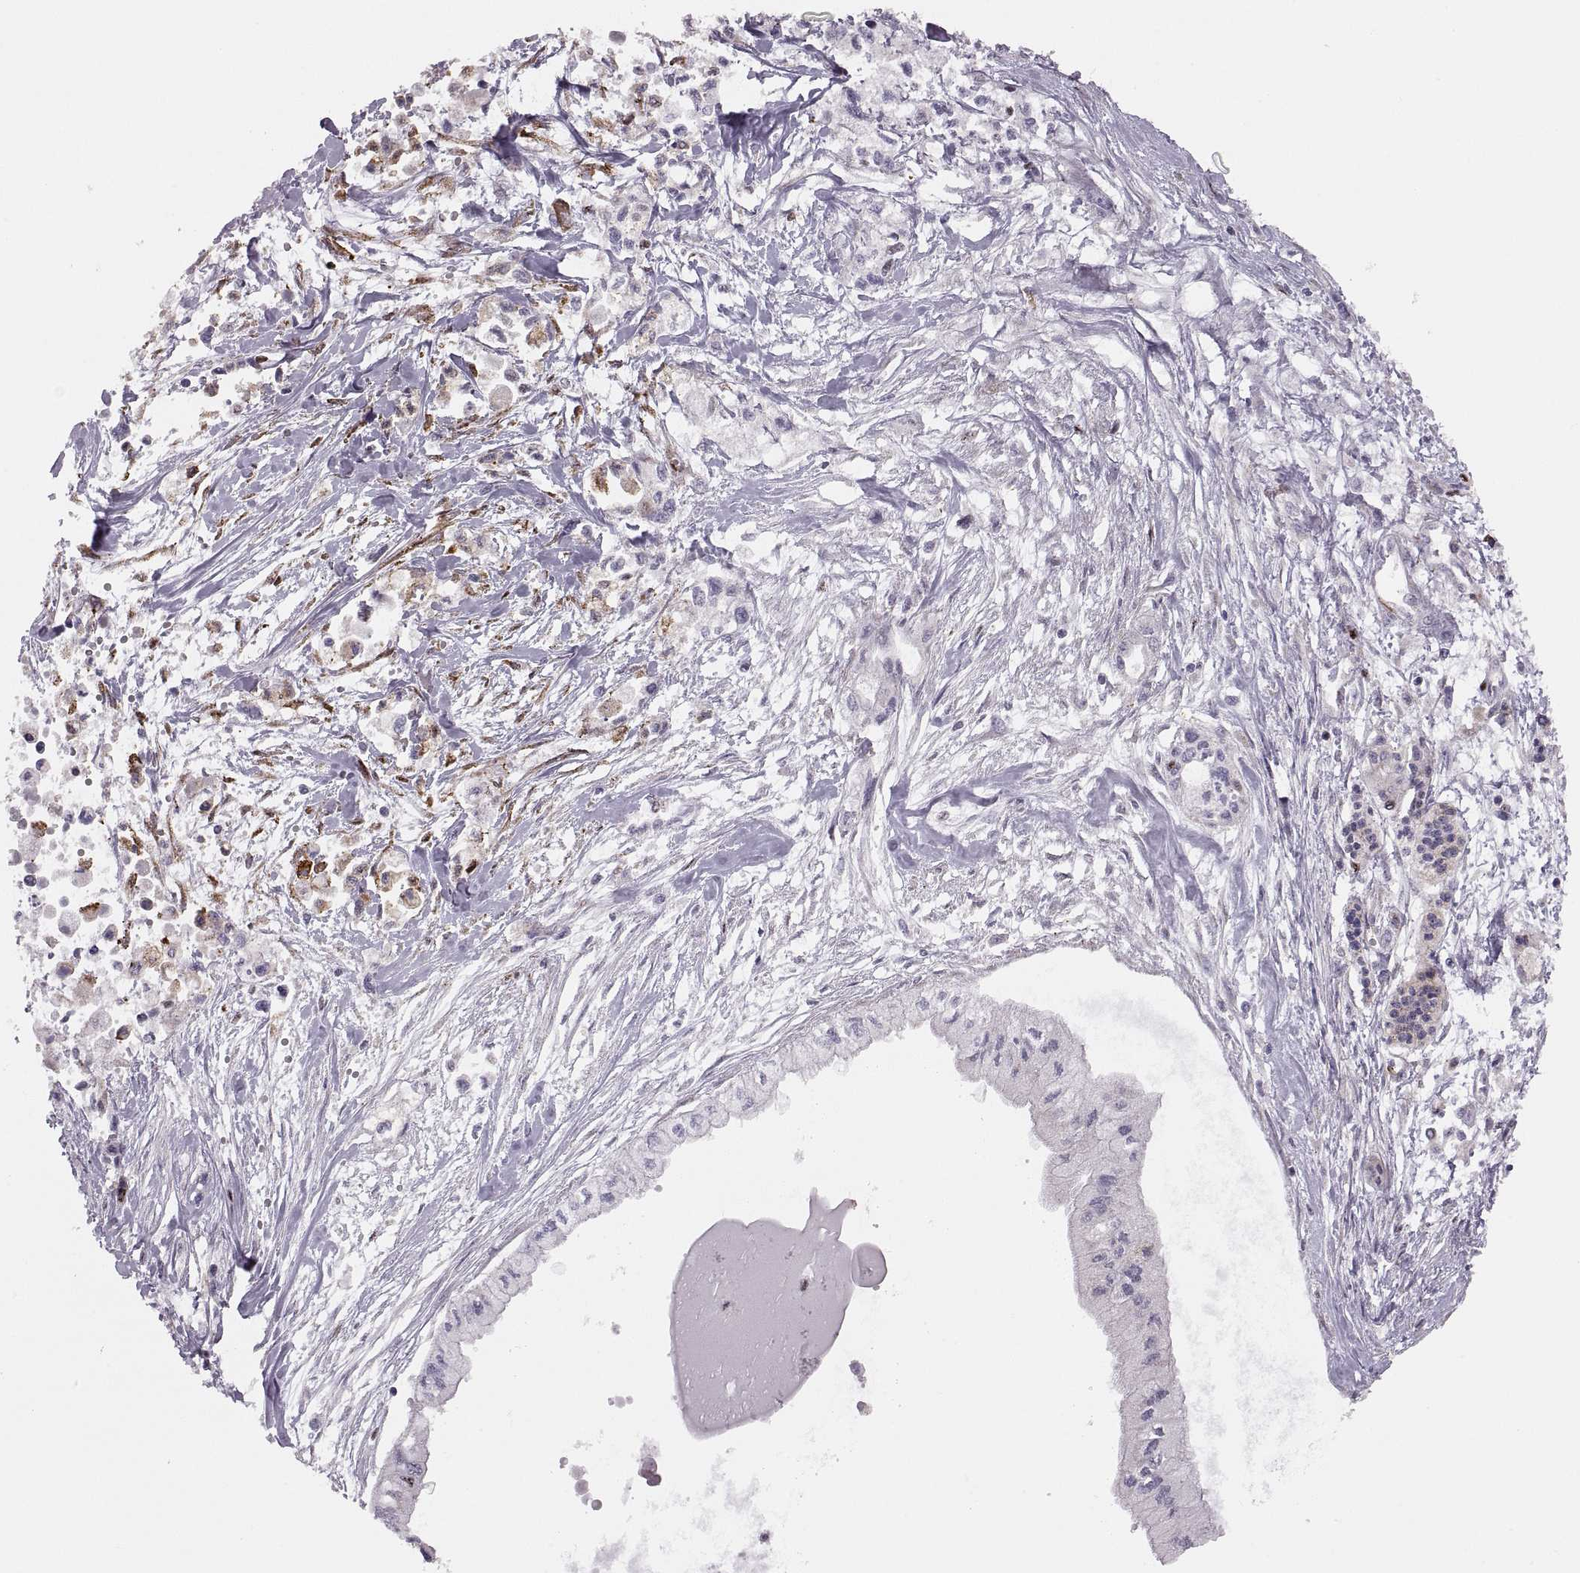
{"staining": {"intensity": "negative", "quantity": "none", "location": "none"}, "tissue": "pancreatic cancer", "cell_type": "Tumor cells", "image_type": "cancer", "snomed": [{"axis": "morphology", "description": "Adenocarcinoma, NOS"}, {"axis": "topography", "description": "Pancreas"}], "caption": "An IHC histopathology image of adenocarcinoma (pancreatic) is shown. There is no staining in tumor cells of adenocarcinoma (pancreatic).", "gene": "ZCCHC17", "patient": {"sex": "female", "age": 61}}